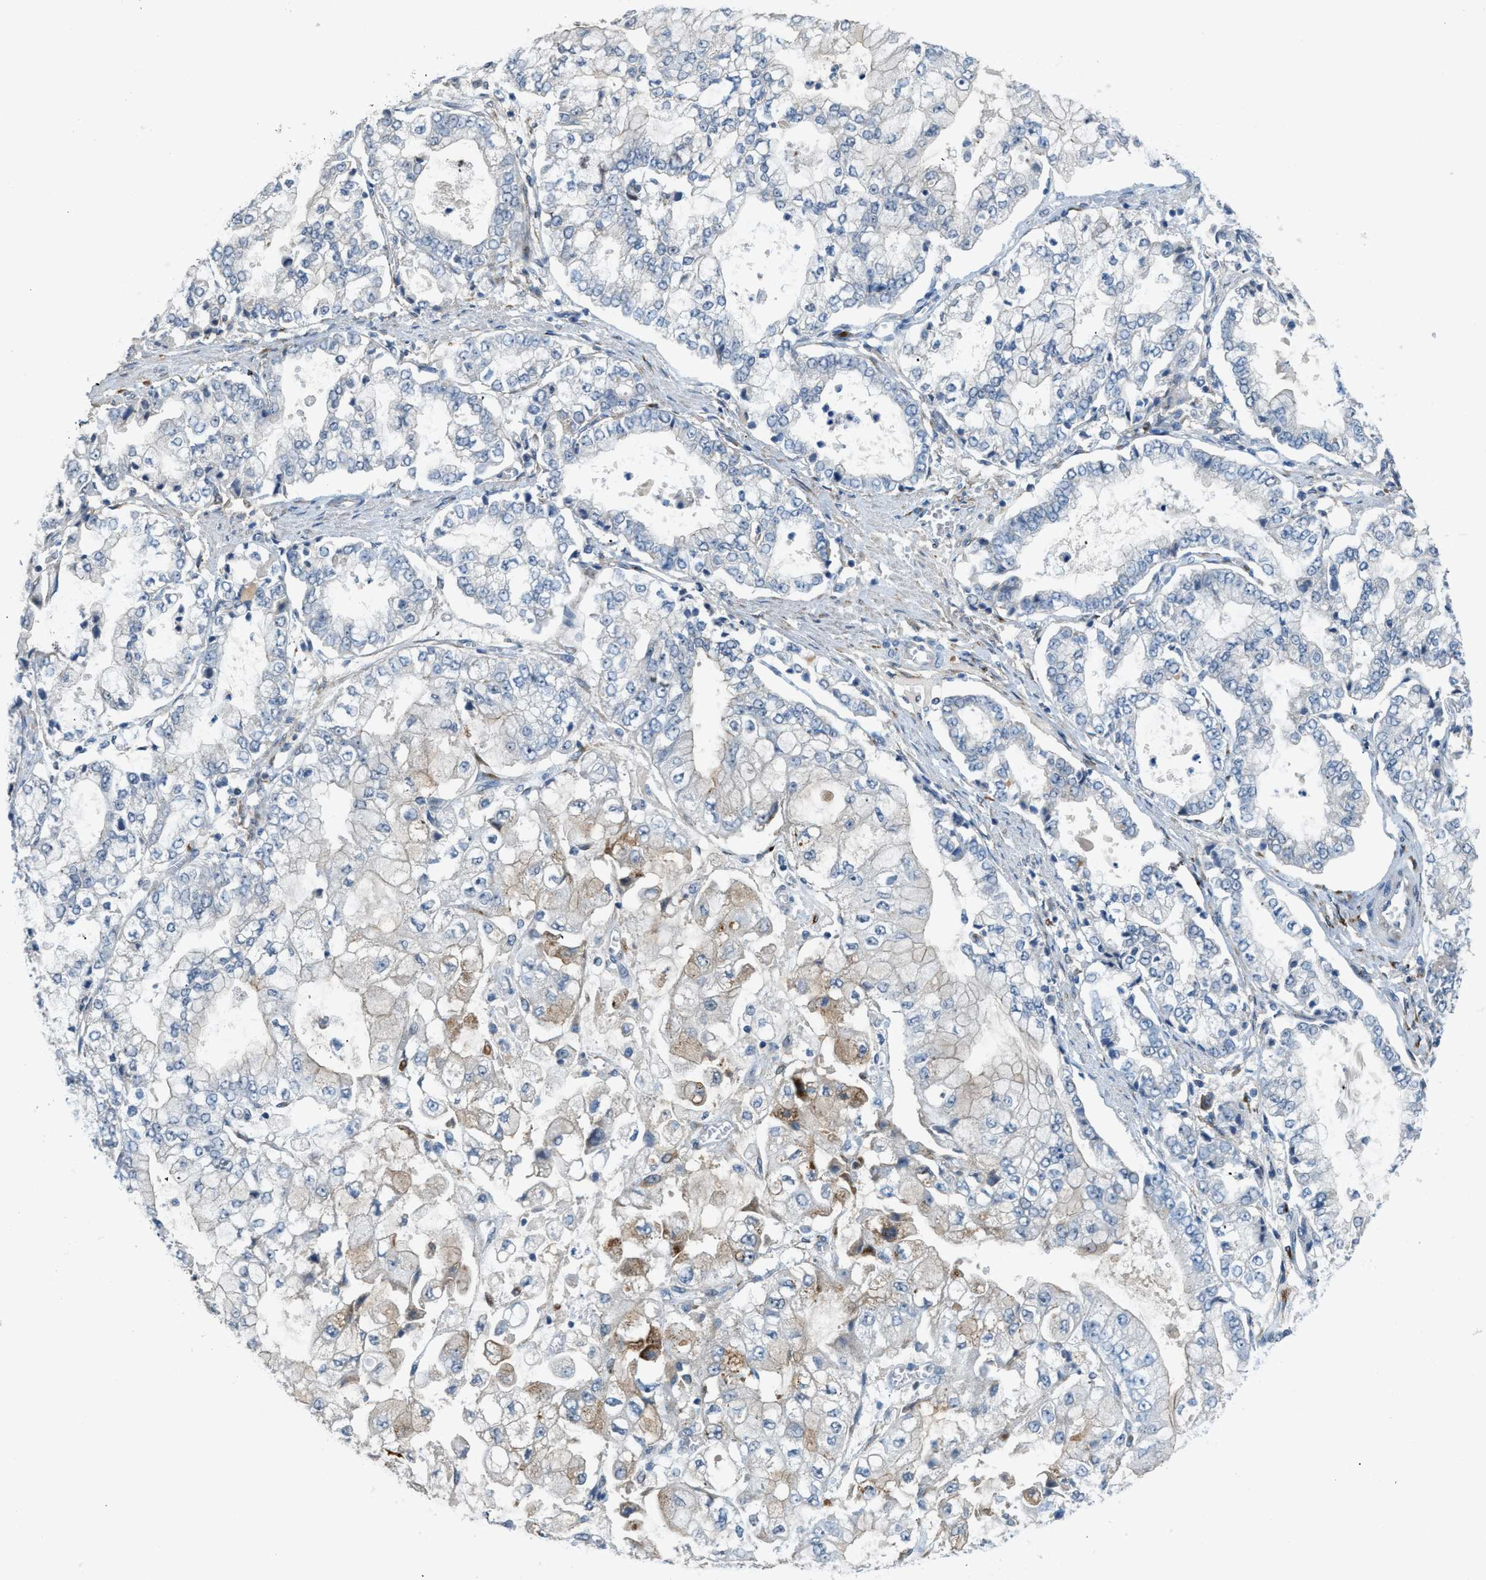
{"staining": {"intensity": "negative", "quantity": "none", "location": "none"}, "tissue": "stomach cancer", "cell_type": "Tumor cells", "image_type": "cancer", "snomed": [{"axis": "morphology", "description": "Adenocarcinoma, NOS"}, {"axis": "topography", "description": "Stomach"}], "caption": "DAB immunohistochemical staining of stomach cancer (adenocarcinoma) displays no significant staining in tumor cells.", "gene": "TMEM154", "patient": {"sex": "male", "age": 76}}